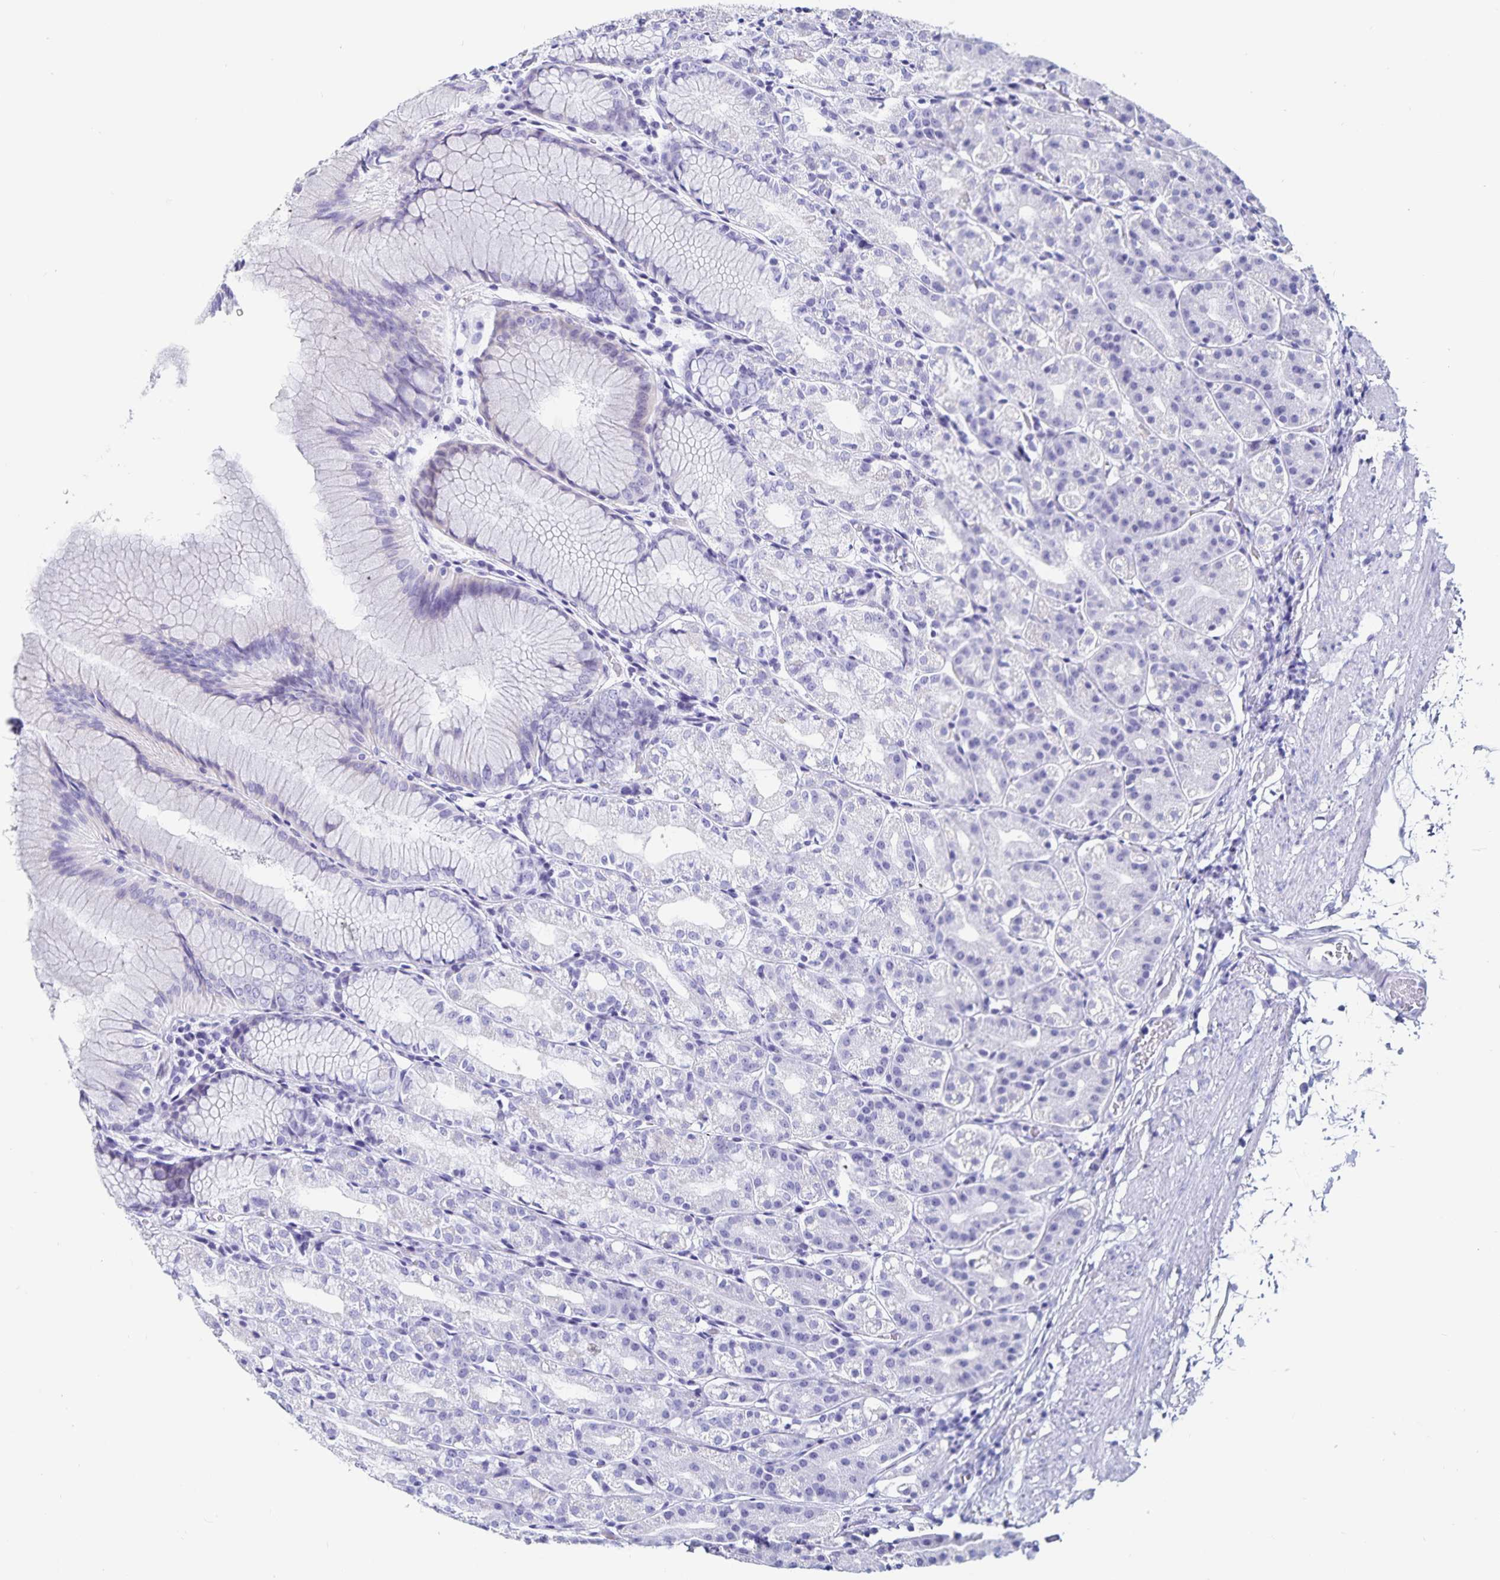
{"staining": {"intensity": "negative", "quantity": "none", "location": "none"}, "tissue": "stomach", "cell_type": "Glandular cells", "image_type": "normal", "snomed": [{"axis": "morphology", "description": "Normal tissue, NOS"}, {"axis": "topography", "description": "Stomach"}], "caption": "There is no significant positivity in glandular cells of stomach. The staining is performed using DAB brown chromogen with nuclei counter-stained in using hematoxylin.", "gene": "C19orf73", "patient": {"sex": "female", "age": 57}}